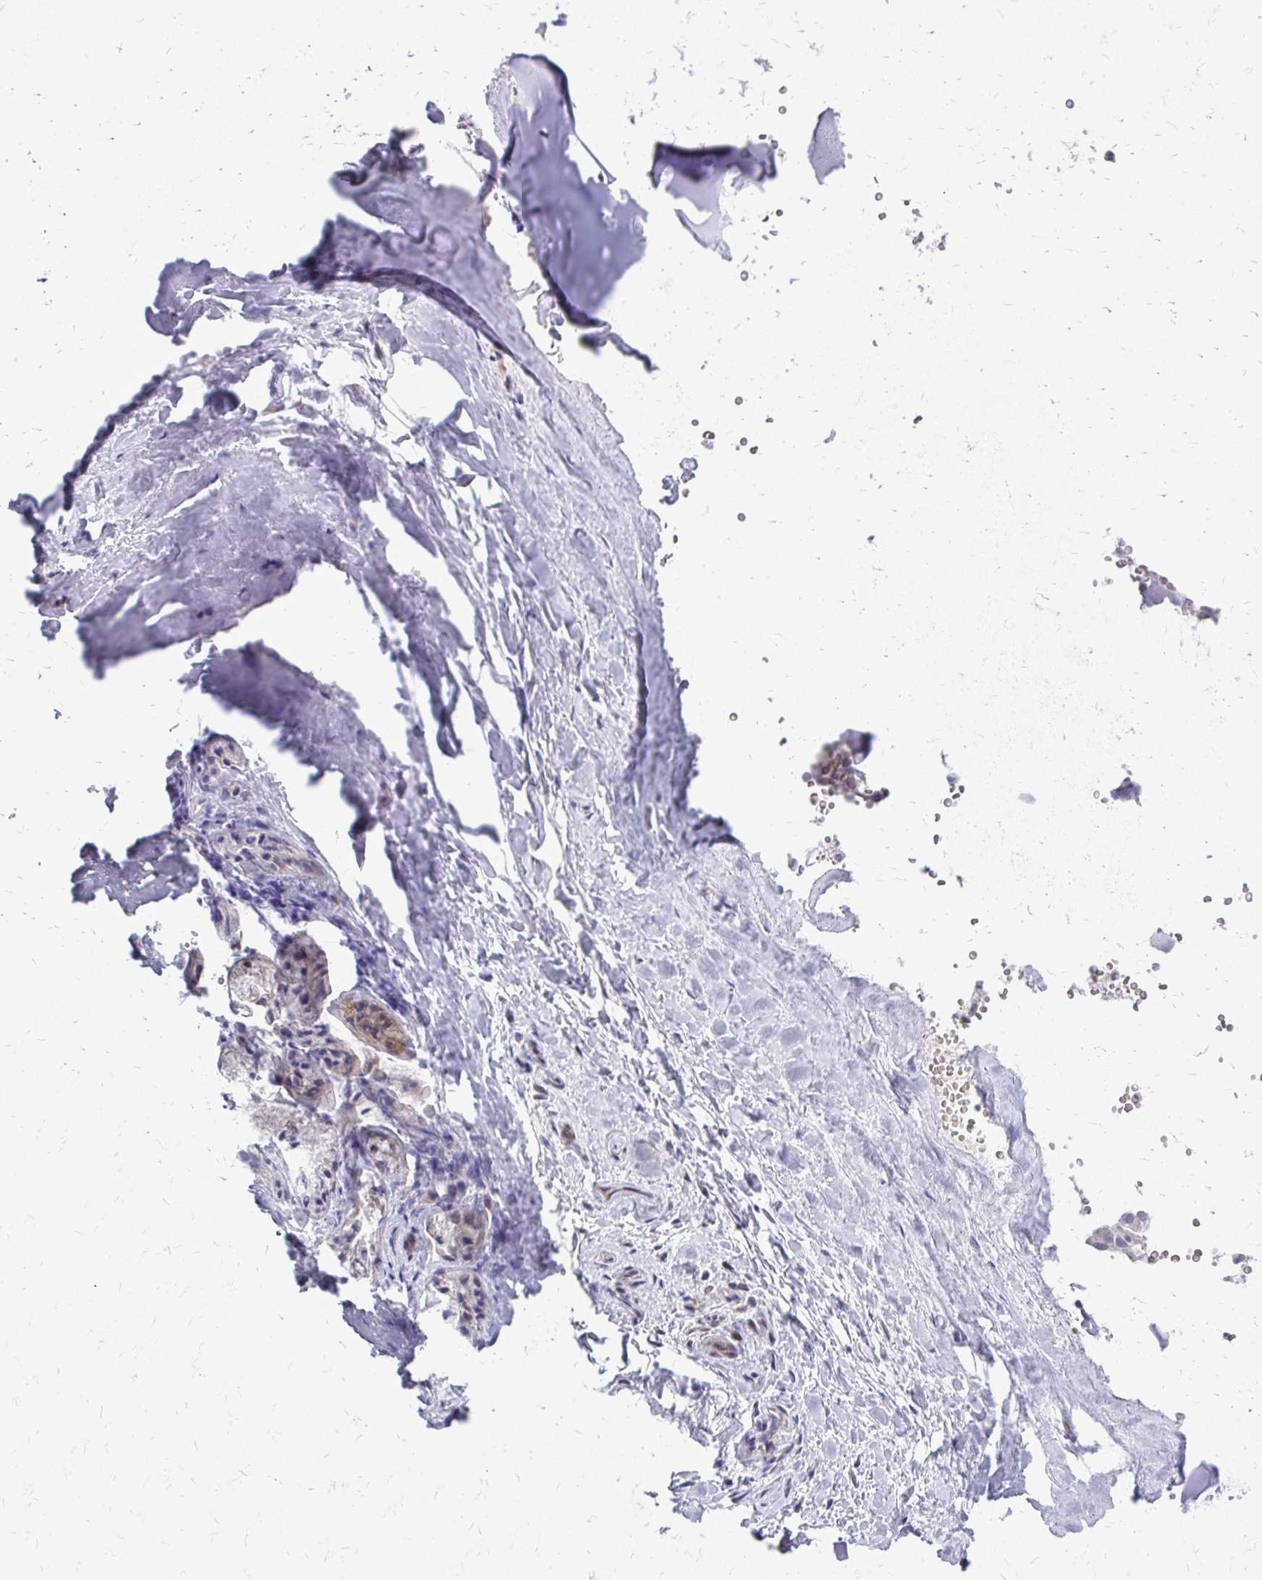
{"staining": {"intensity": "negative", "quantity": "none", "location": "none"}, "tissue": "adipose tissue", "cell_type": "Adipocytes", "image_type": "normal", "snomed": [{"axis": "morphology", "description": "Normal tissue, NOS"}, {"axis": "topography", "description": "Cartilage tissue"}, {"axis": "topography", "description": "Nasopharynx"}, {"axis": "topography", "description": "Thyroid gland"}], "caption": "The image shows no staining of adipocytes in benign adipose tissue. (DAB immunohistochemistry with hematoxylin counter stain).", "gene": "PPDPFL", "patient": {"sex": "male", "age": 63}}